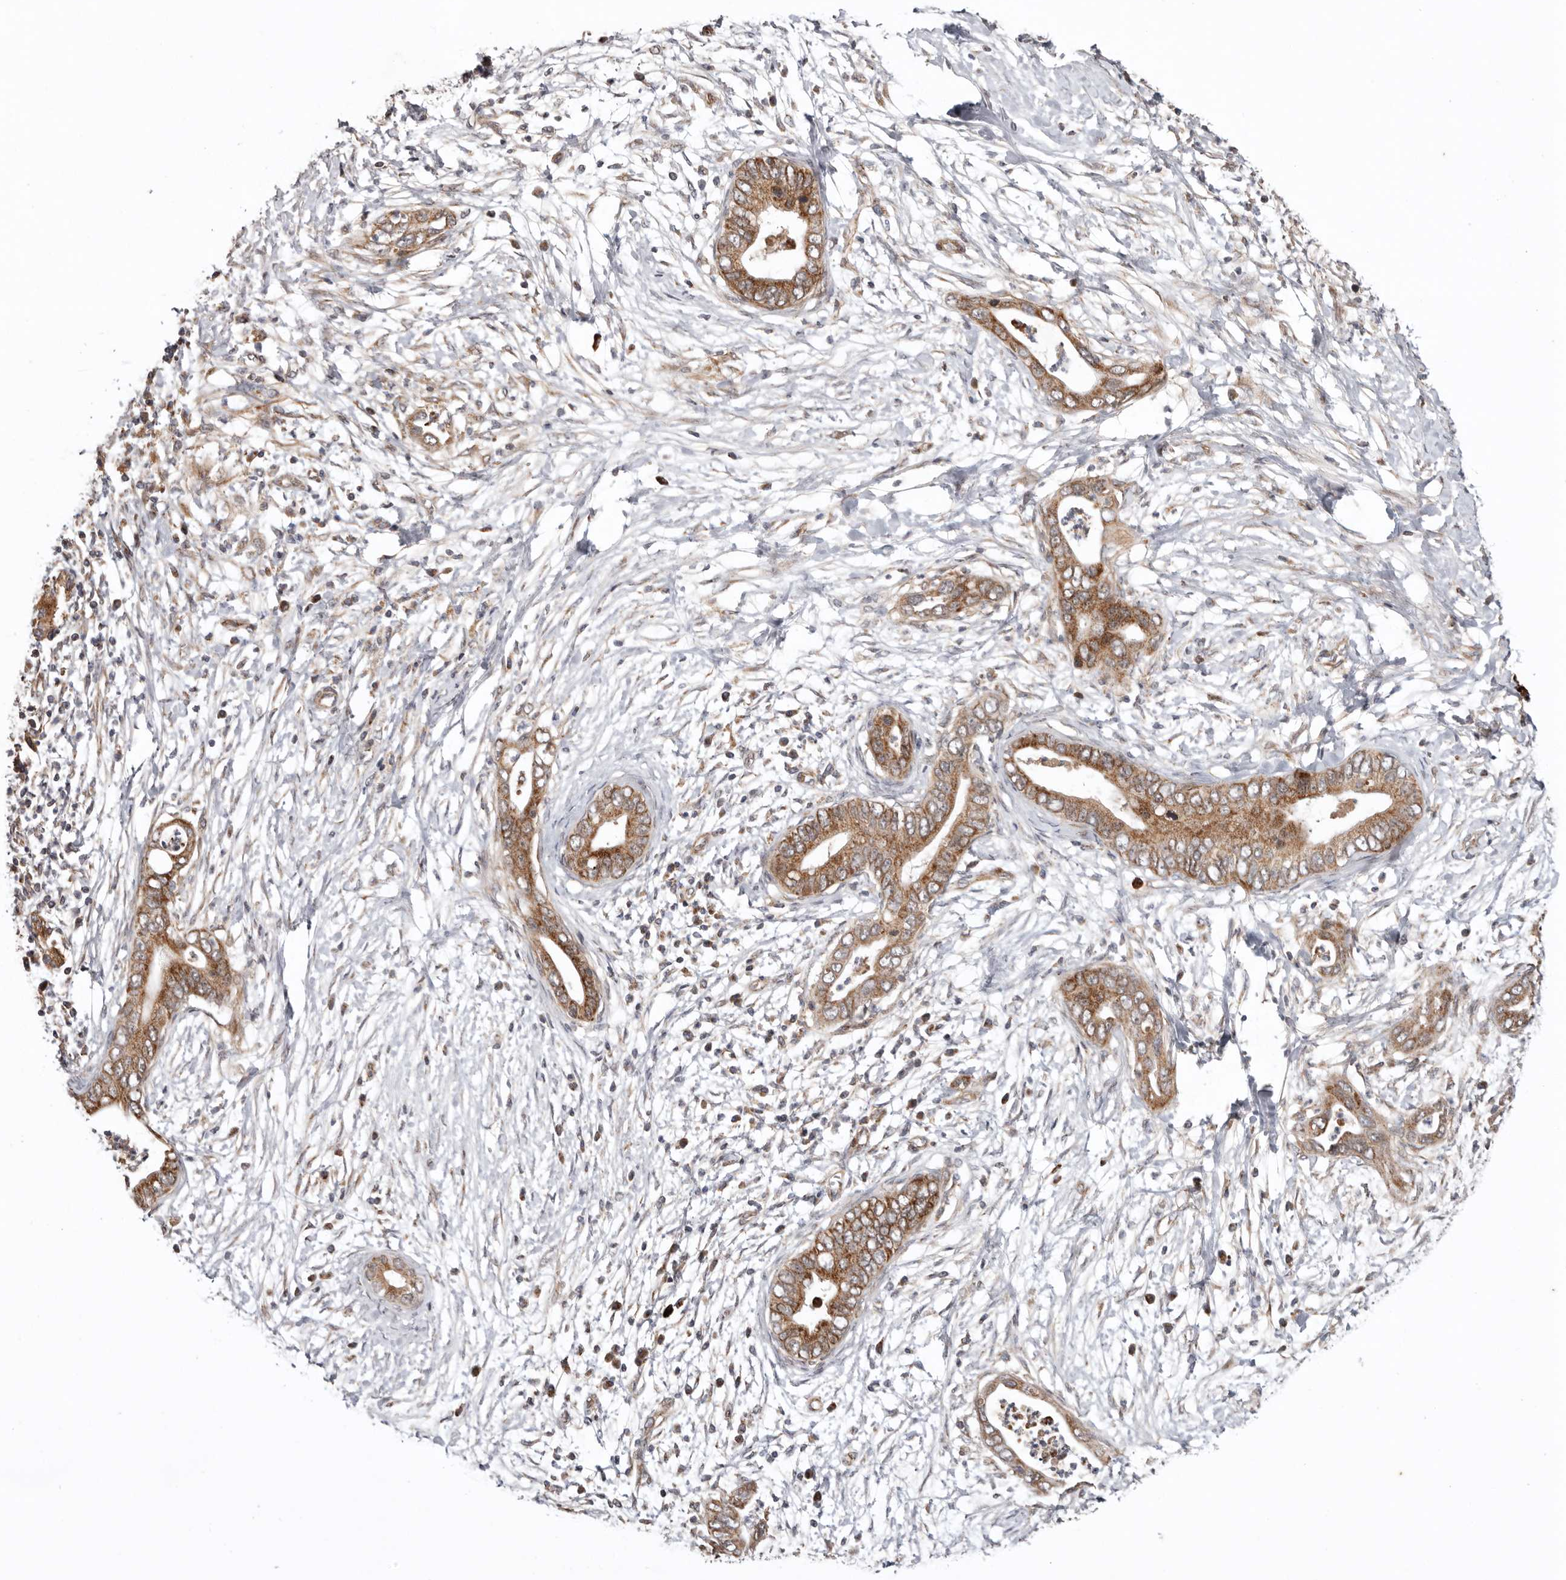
{"staining": {"intensity": "moderate", "quantity": ">75%", "location": "cytoplasmic/membranous"}, "tissue": "pancreatic cancer", "cell_type": "Tumor cells", "image_type": "cancer", "snomed": [{"axis": "morphology", "description": "Adenocarcinoma, NOS"}, {"axis": "topography", "description": "Pancreas"}], "caption": "Protein expression analysis of human pancreatic cancer (adenocarcinoma) reveals moderate cytoplasmic/membranous expression in about >75% of tumor cells. (Stains: DAB in brown, nuclei in blue, Microscopy: brightfield microscopy at high magnification).", "gene": "PROKR1", "patient": {"sex": "male", "age": 75}}